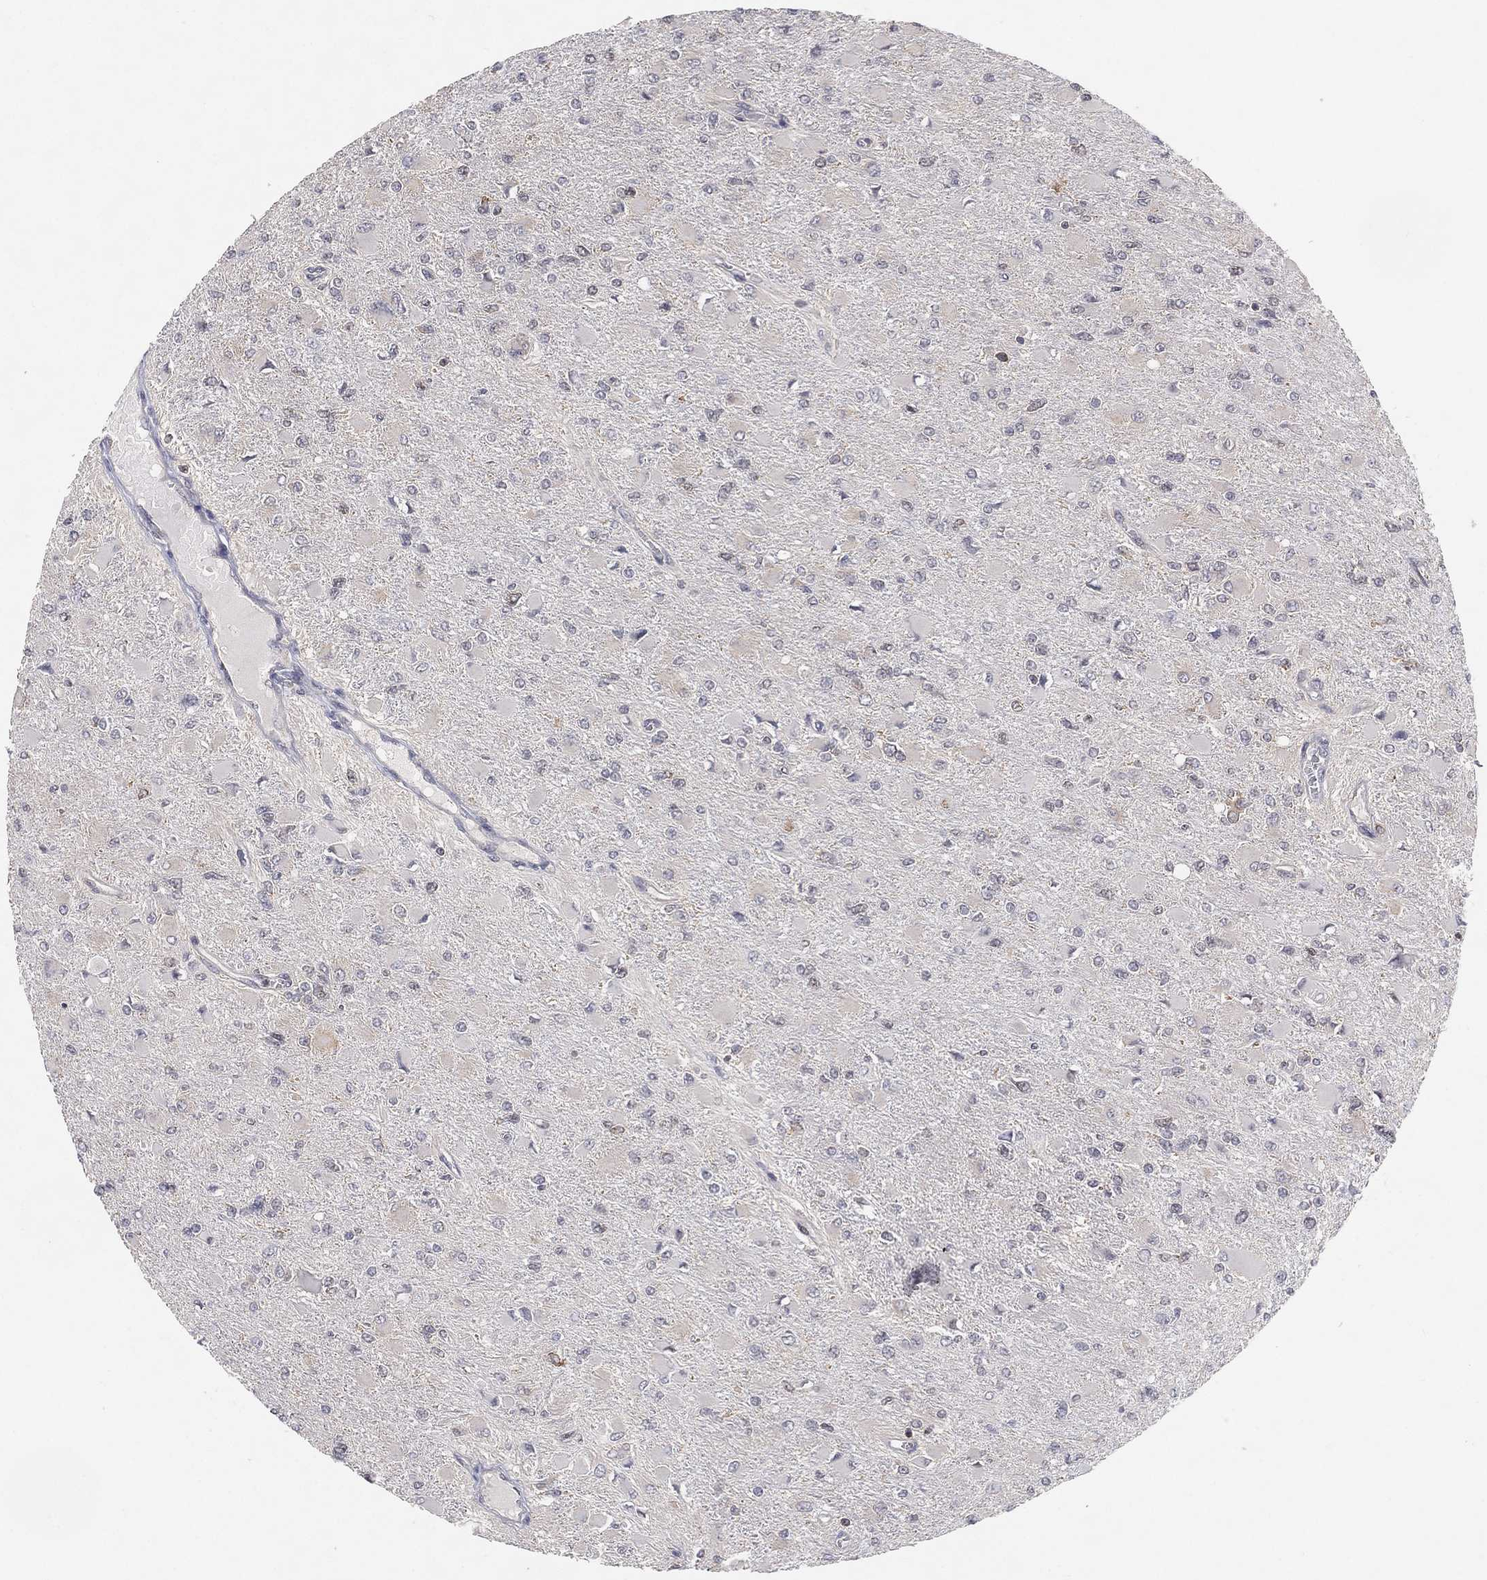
{"staining": {"intensity": "negative", "quantity": "none", "location": "none"}, "tissue": "glioma", "cell_type": "Tumor cells", "image_type": "cancer", "snomed": [{"axis": "morphology", "description": "Glioma, malignant, High grade"}, {"axis": "topography", "description": "Cerebral cortex"}], "caption": "Immunohistochemical staining of human malignant high-grade glioma exhibits no significant expression in tumor cells.", "gene": "TMTC4", "patient": {"sex": "female", "age": 36}}